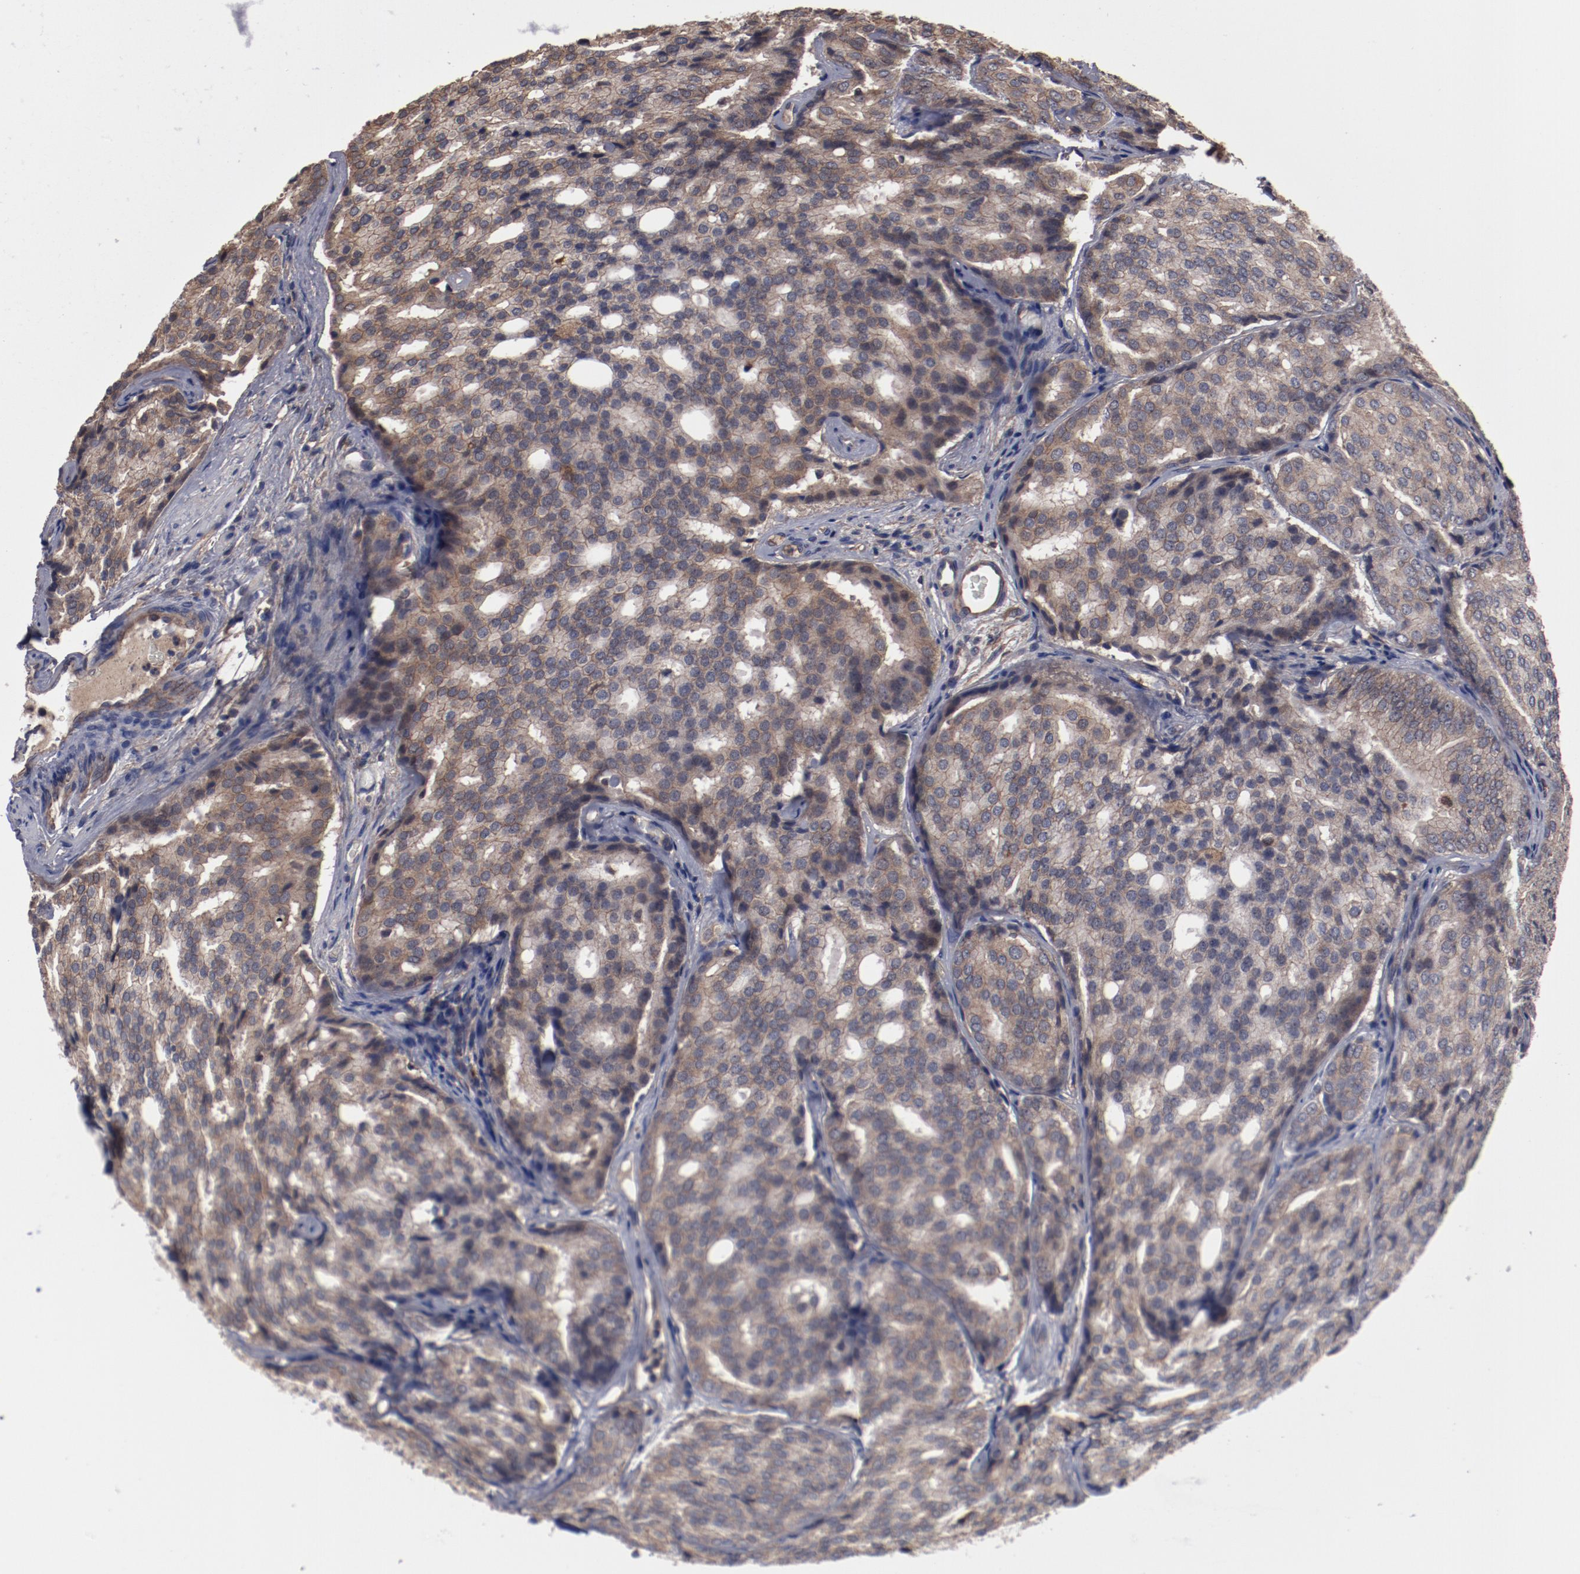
{"staining": {"intensity": "weak", "quantity": ">75%", "location": "cytoplasmic/membranous"}, "tissue": "prostate cancer", "cell_type": "Tumor cells", "image_type": "cancer", "snomed": [{"axis": "morphology", "description": "Adenocarcinoma, High grade"}, {"axis": "topography", "description": "Prostate"}], "caption": "Prostate cancer stained with a brown dye exhibits weak cytoplasmic/membranous positive positivity in about >75% of tumor cells.", "gene": "DNAAF2", "patient": {"sex": "male", "age": 64}}